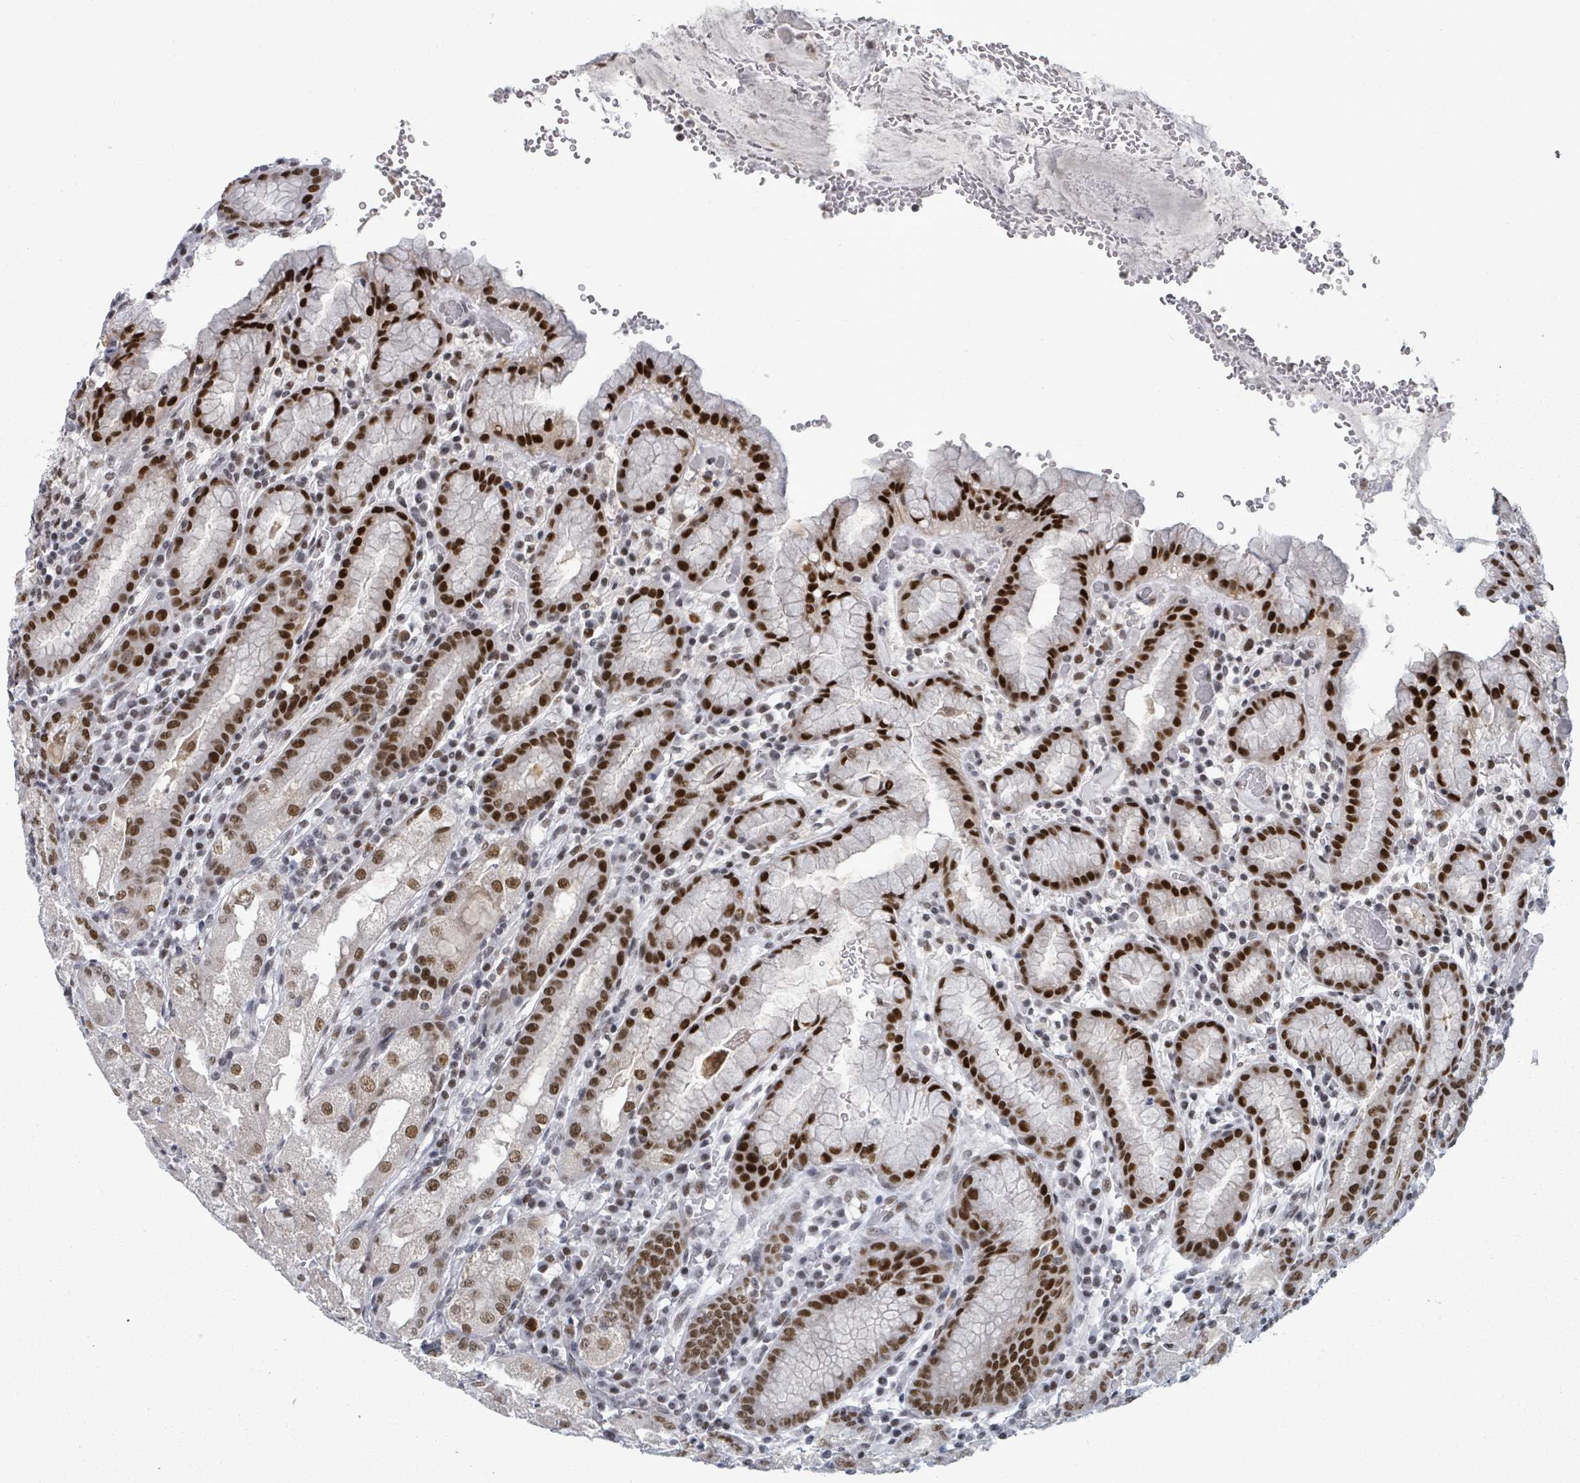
{"staining": {"intensity": "strong", "quantity": ">75%", "location": "nuclear"}, "tissue": "stomach", "cell_type": "Glandular cells", "image_type": "normal", "snomed": [{"axis": "morphology", "description": "Normal tissue, NOS"}, {"axis": "topography", "description": "Stomach, upper"}], "caption": "Immunohistochemical staining of unremarkable human stomach exhibits >75% levels of strong nuclear protein staining in about >75% of glandular cells.", "gene": "BIVM", "patient": {"sex": "male", "age": 52}}